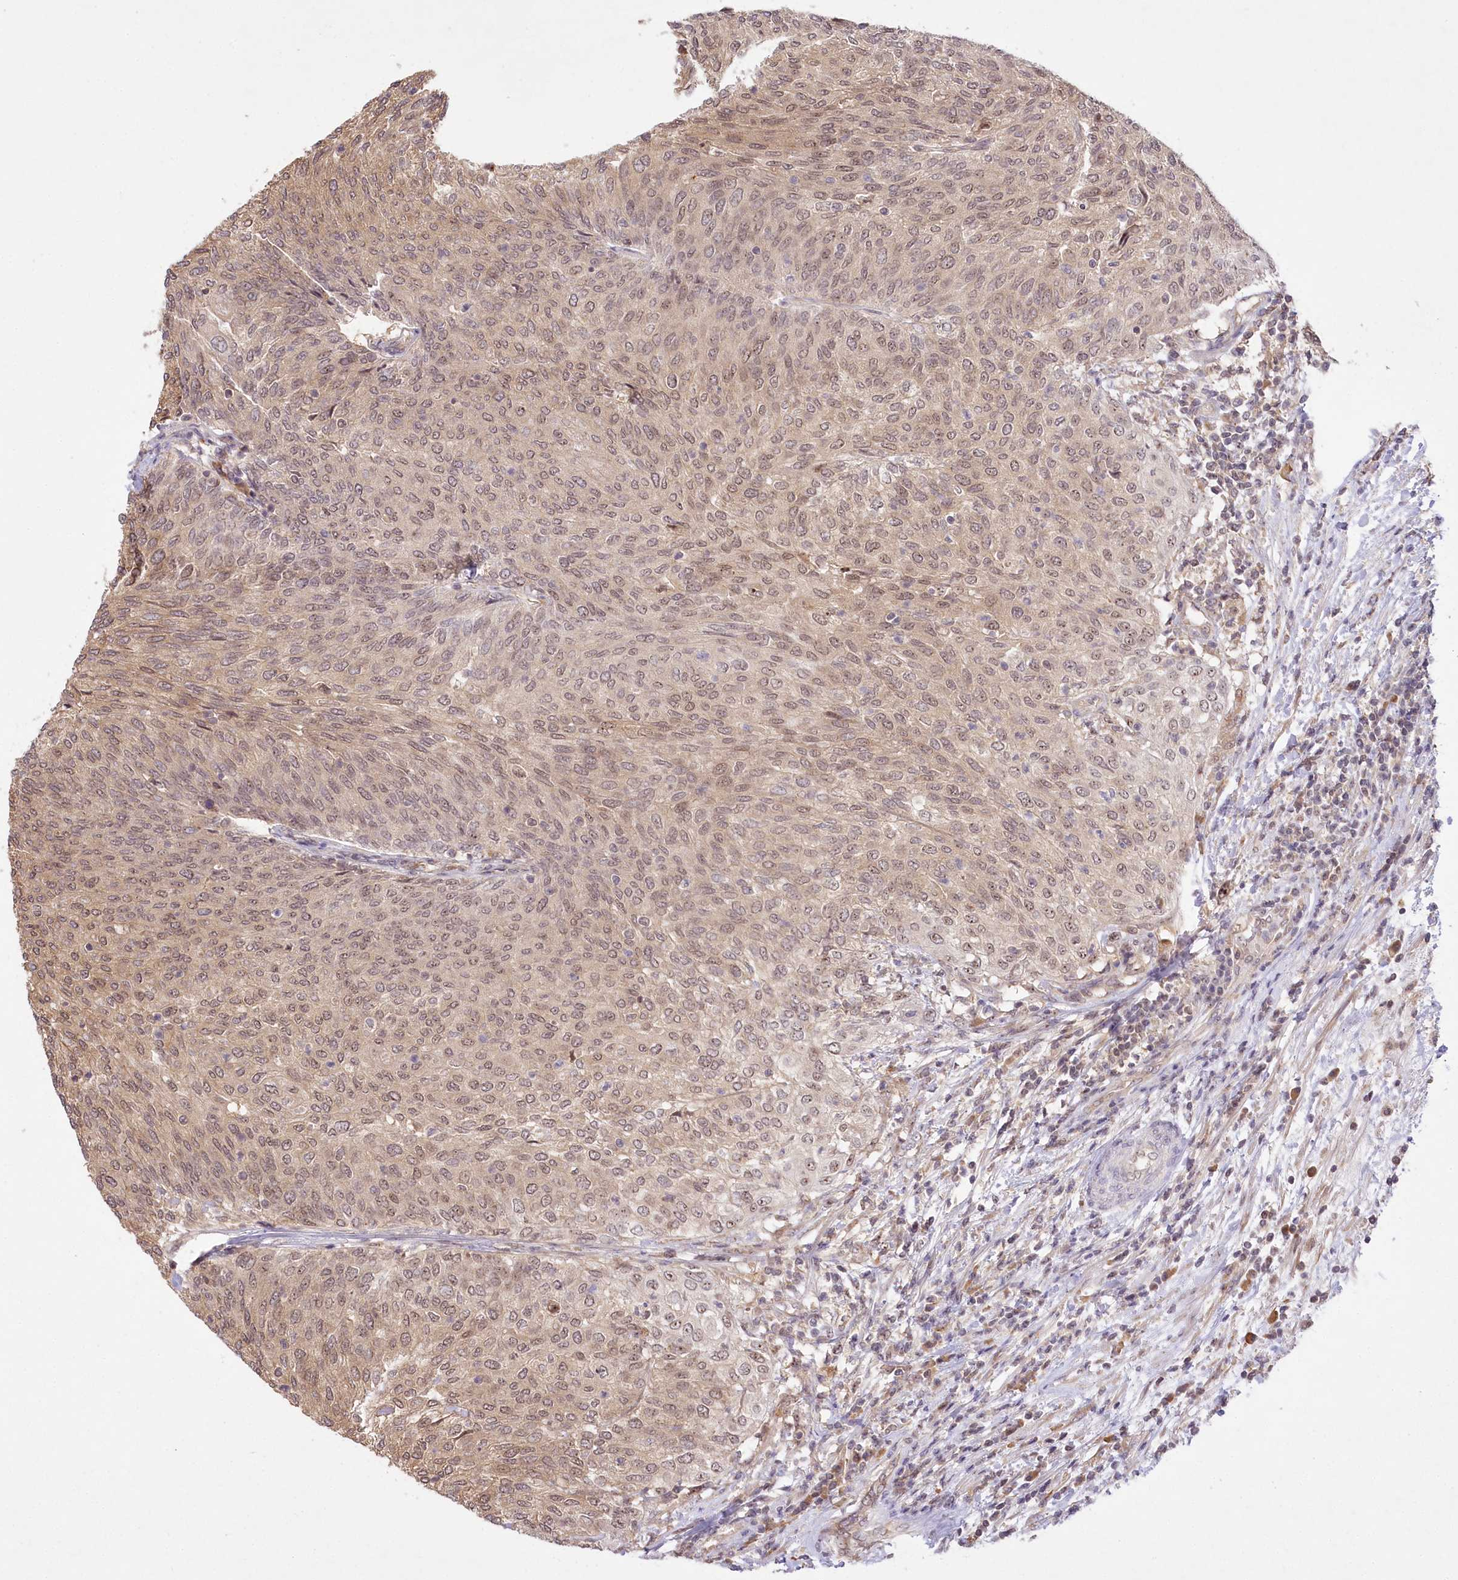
{"staining": {"intensity": "weak", "quantity": ">75%", "location": "nuclear"}, "tissue": "urothelial cancer", "cell_type": "Tumor cells", "image_type": "cancer", "snomed": [{"axis": "morphology", "description": "Urothelial carcinoma, Low grade"}, {"axis": "topography", "description": "Urinary bladder"}], "caption": "Urothelial cancer was stained to show a protein in brown. There is low levels of weak nuclear expression in approximately >75% of tumor cells. Nuclei are stained in blue.", "gene": "SERGEF", "patient": {"sex": "female", "age": 79}}